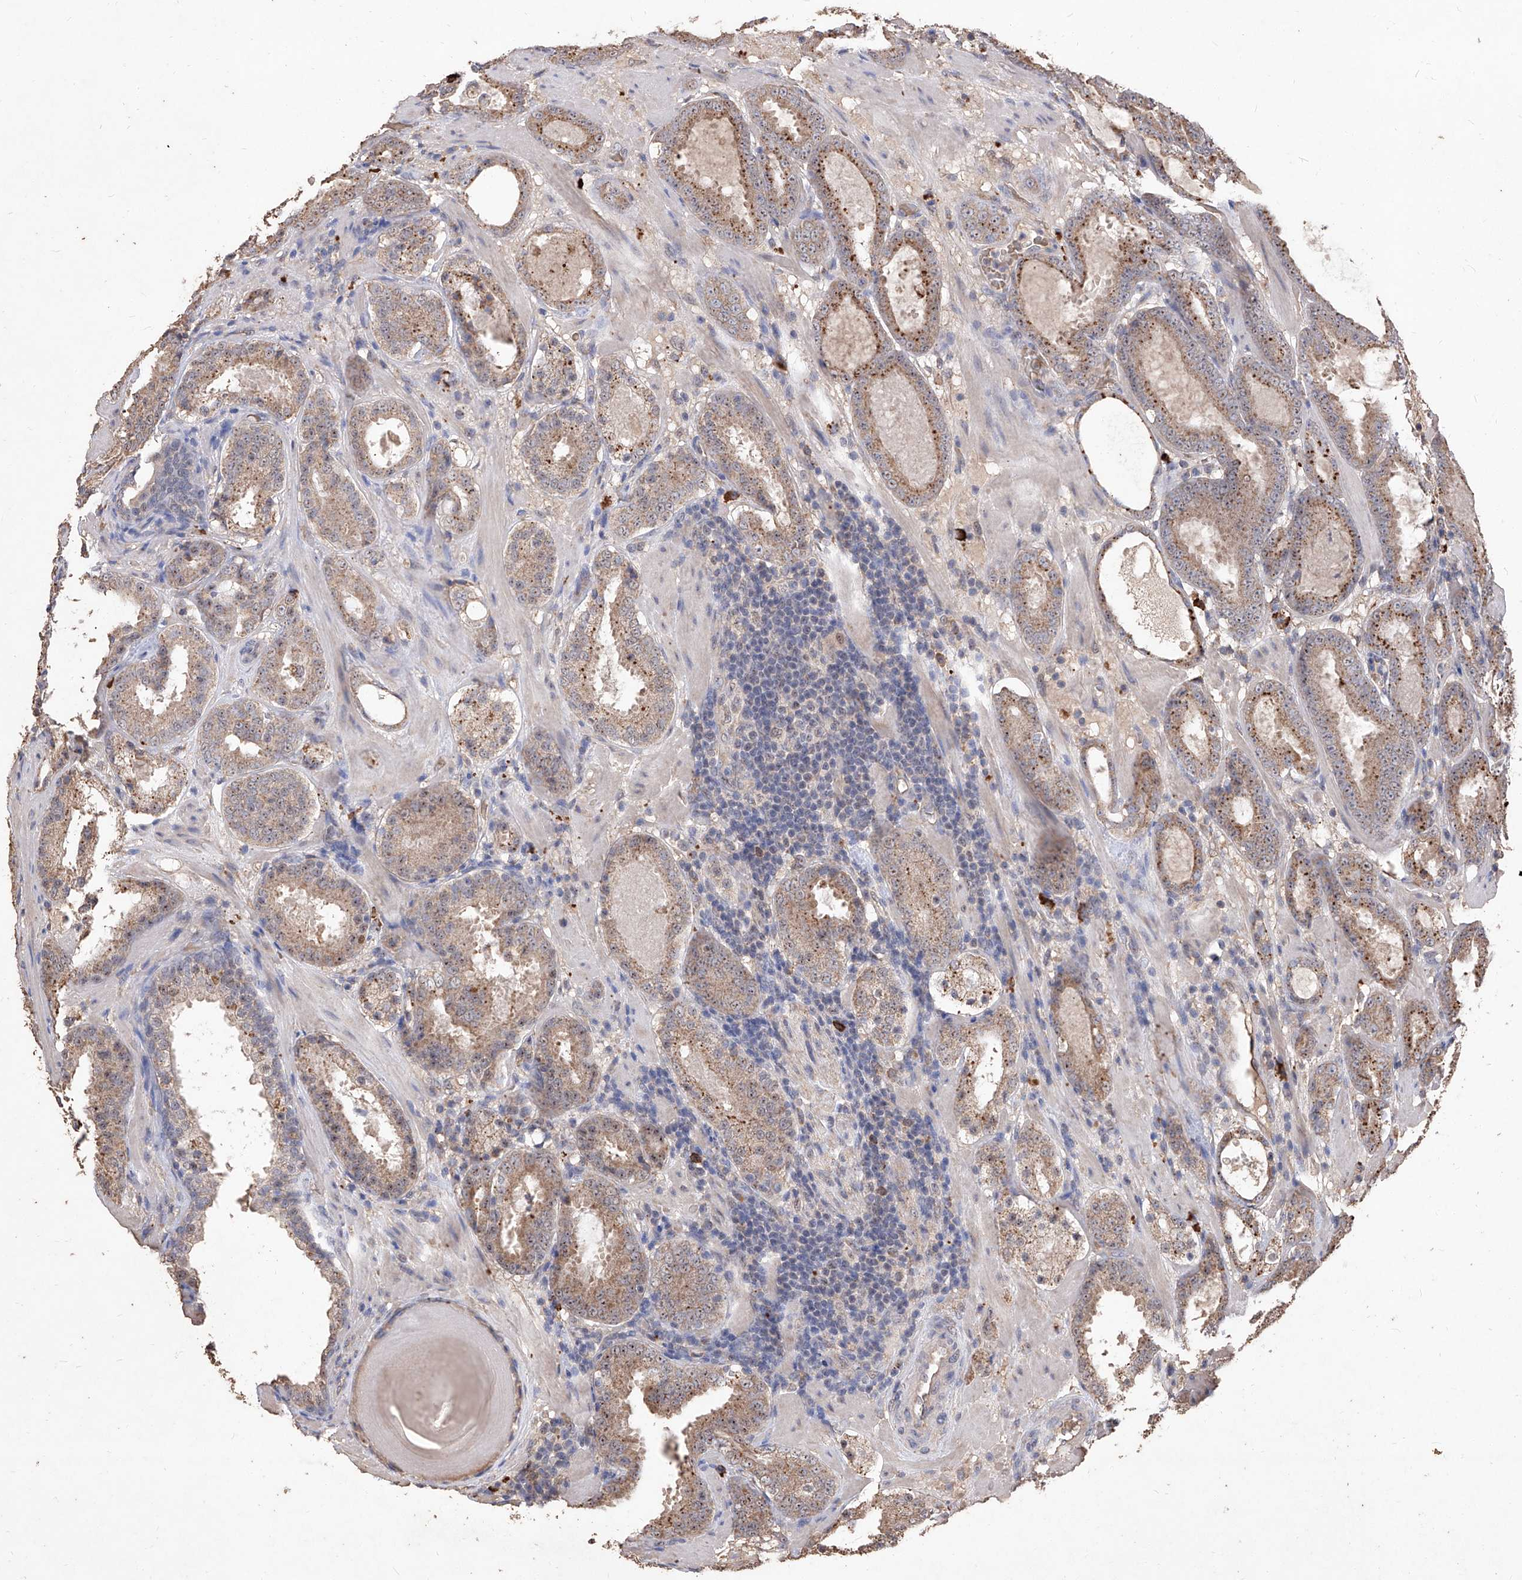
{"staining": {"intensity": "moderate", "quantity": ">75%", "location": "cytoplasmic/membranous"}, "tissue": "prostate cancer", "cell_type": "Tumor cells", "image_type": "cancer", "snomed": [{"axis": "morphology", "description": "Adenocarcinoma, Low grade"}, {"axis": "topography", "description": "Prostate"}], "caption": "Protein expression by IHC demonstrates moderate cytoplasmic/membranous positivity in about >75% of tumor cells in prostate adenocarcinoma (low-grade).", "gene": "EML1", "patient": {"sex": "male", "age": 69}}